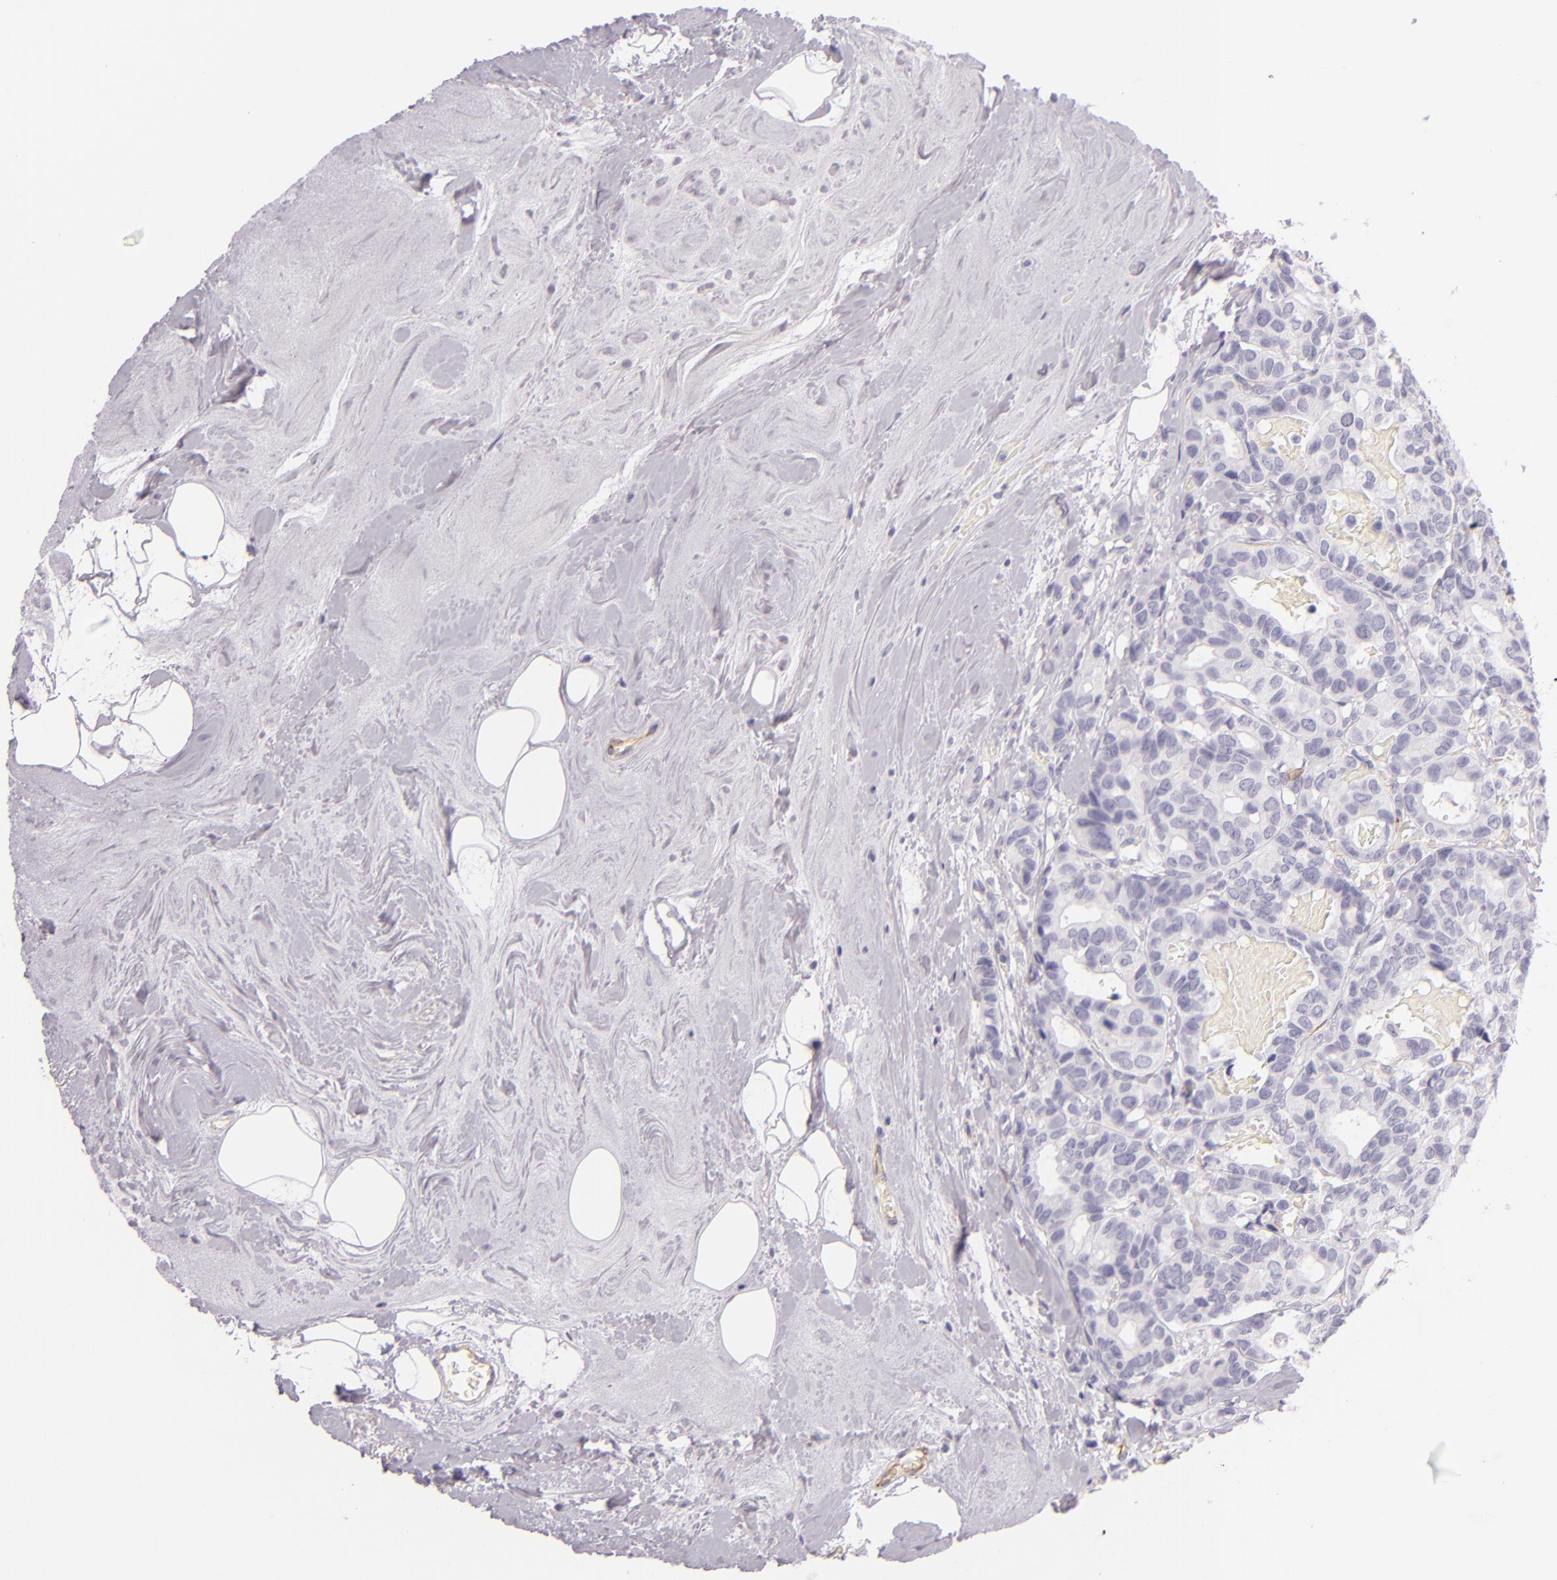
{"staining": {"intensity": "negative", "quantity": "none", "location": "none"}, "tissue": "breast cancer", "cell_type": "Tumor cells", "image_type": "cancer", "snomed": [{"axis": "morphology", "description": "Duct carcinoma"}, {"axis": "topography", "description": "Breast"}], "caption": "Breast intraductal carcinoma was stained to show a protein in brown. There is no significant staining in tumor cells.", "gene": "ICAM1", "patient": {"sex": "female", "age": 69}}